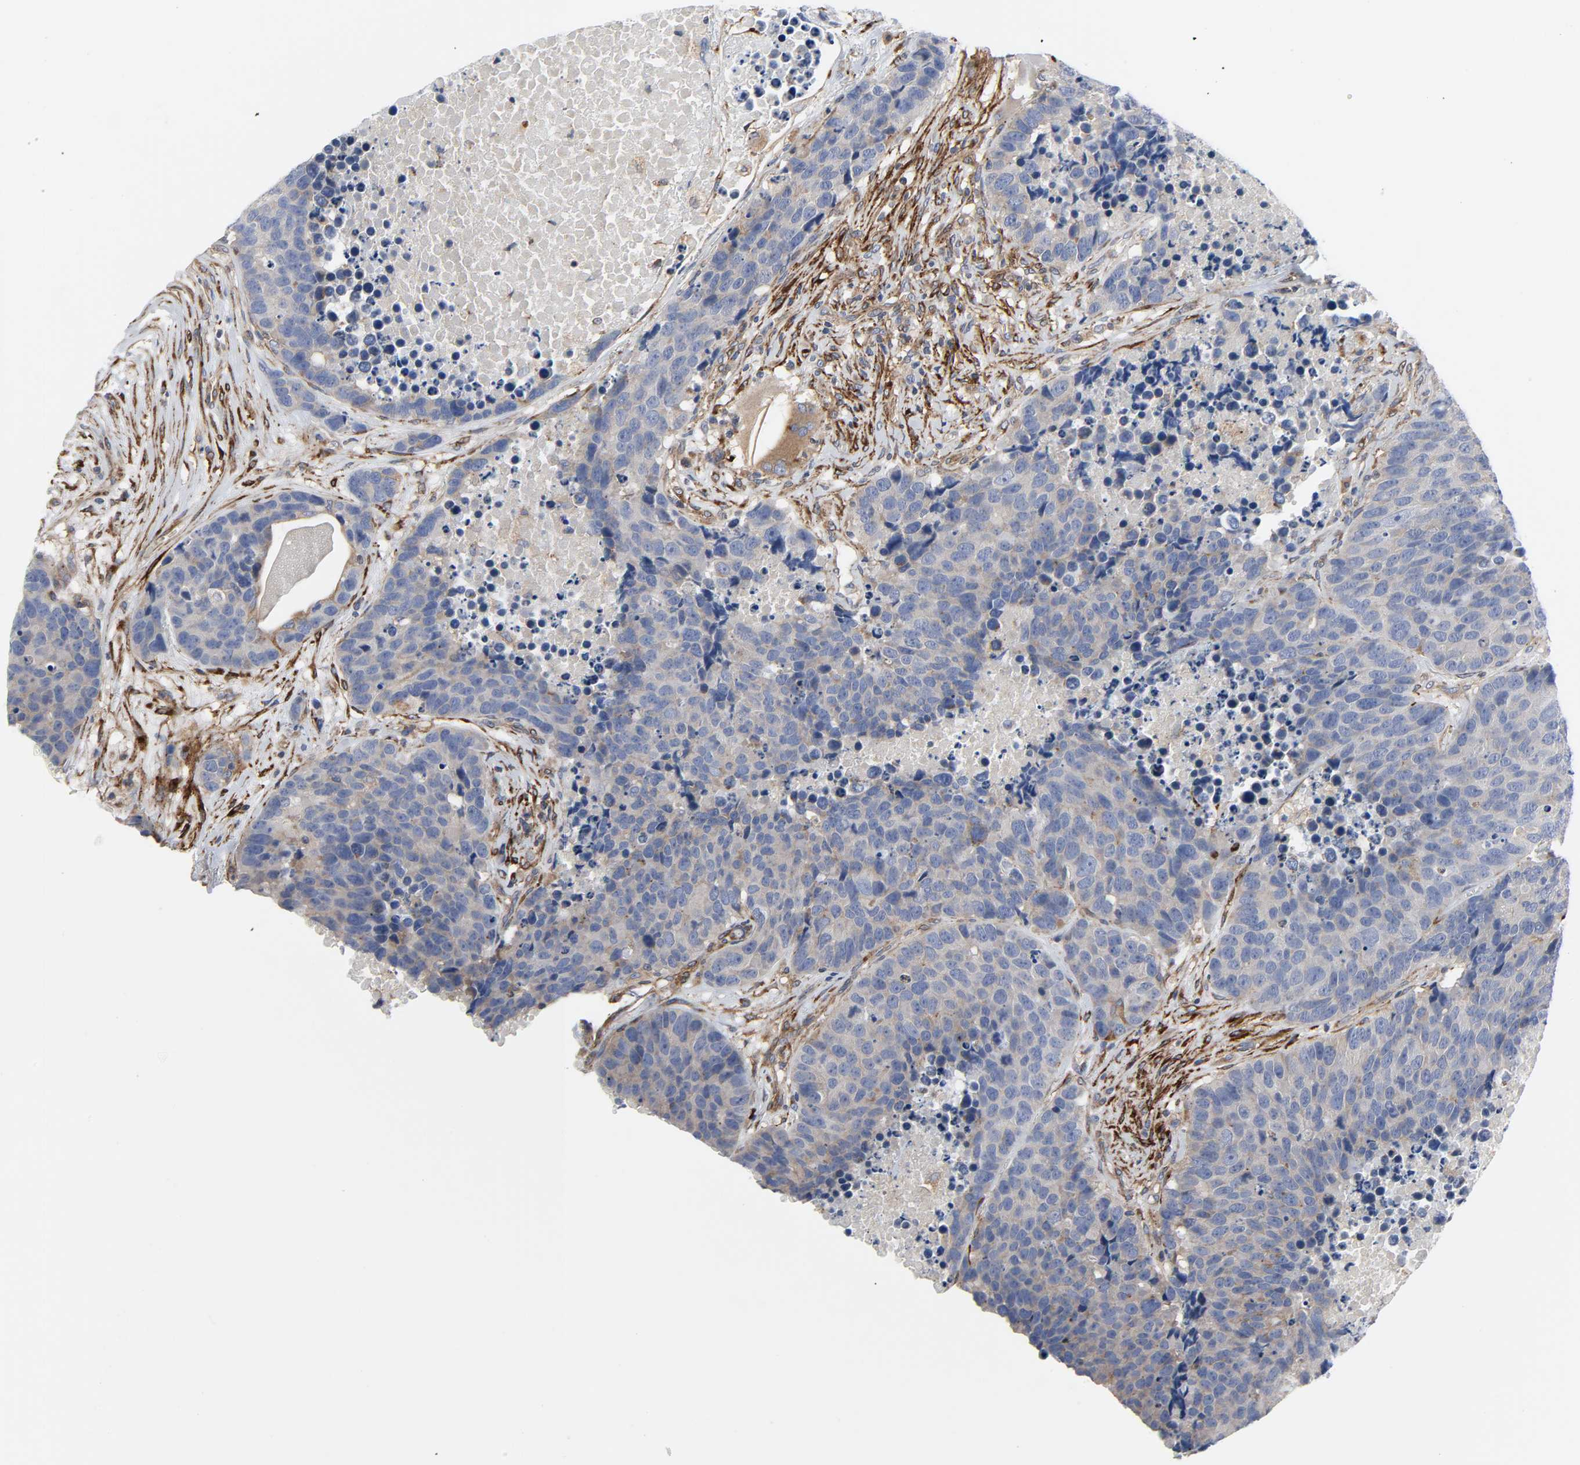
{"staining": {"intensity": "negative", "quantity": "none", "location": "none"}, "tissue": "carcinoid", "cell_type": "Tumor cells", "image_type": "cancer", "snomed": [{"axis": "morphology", "description": "Carcinoid, malignant, NOS"}, {"axis": "topography", "description": "Lung"}], "caption": "There is no significant positivity in tumor cells of carcinoid.", "gene": "ARHGAP1", "patient": {"sex": "male", "age": 60}}